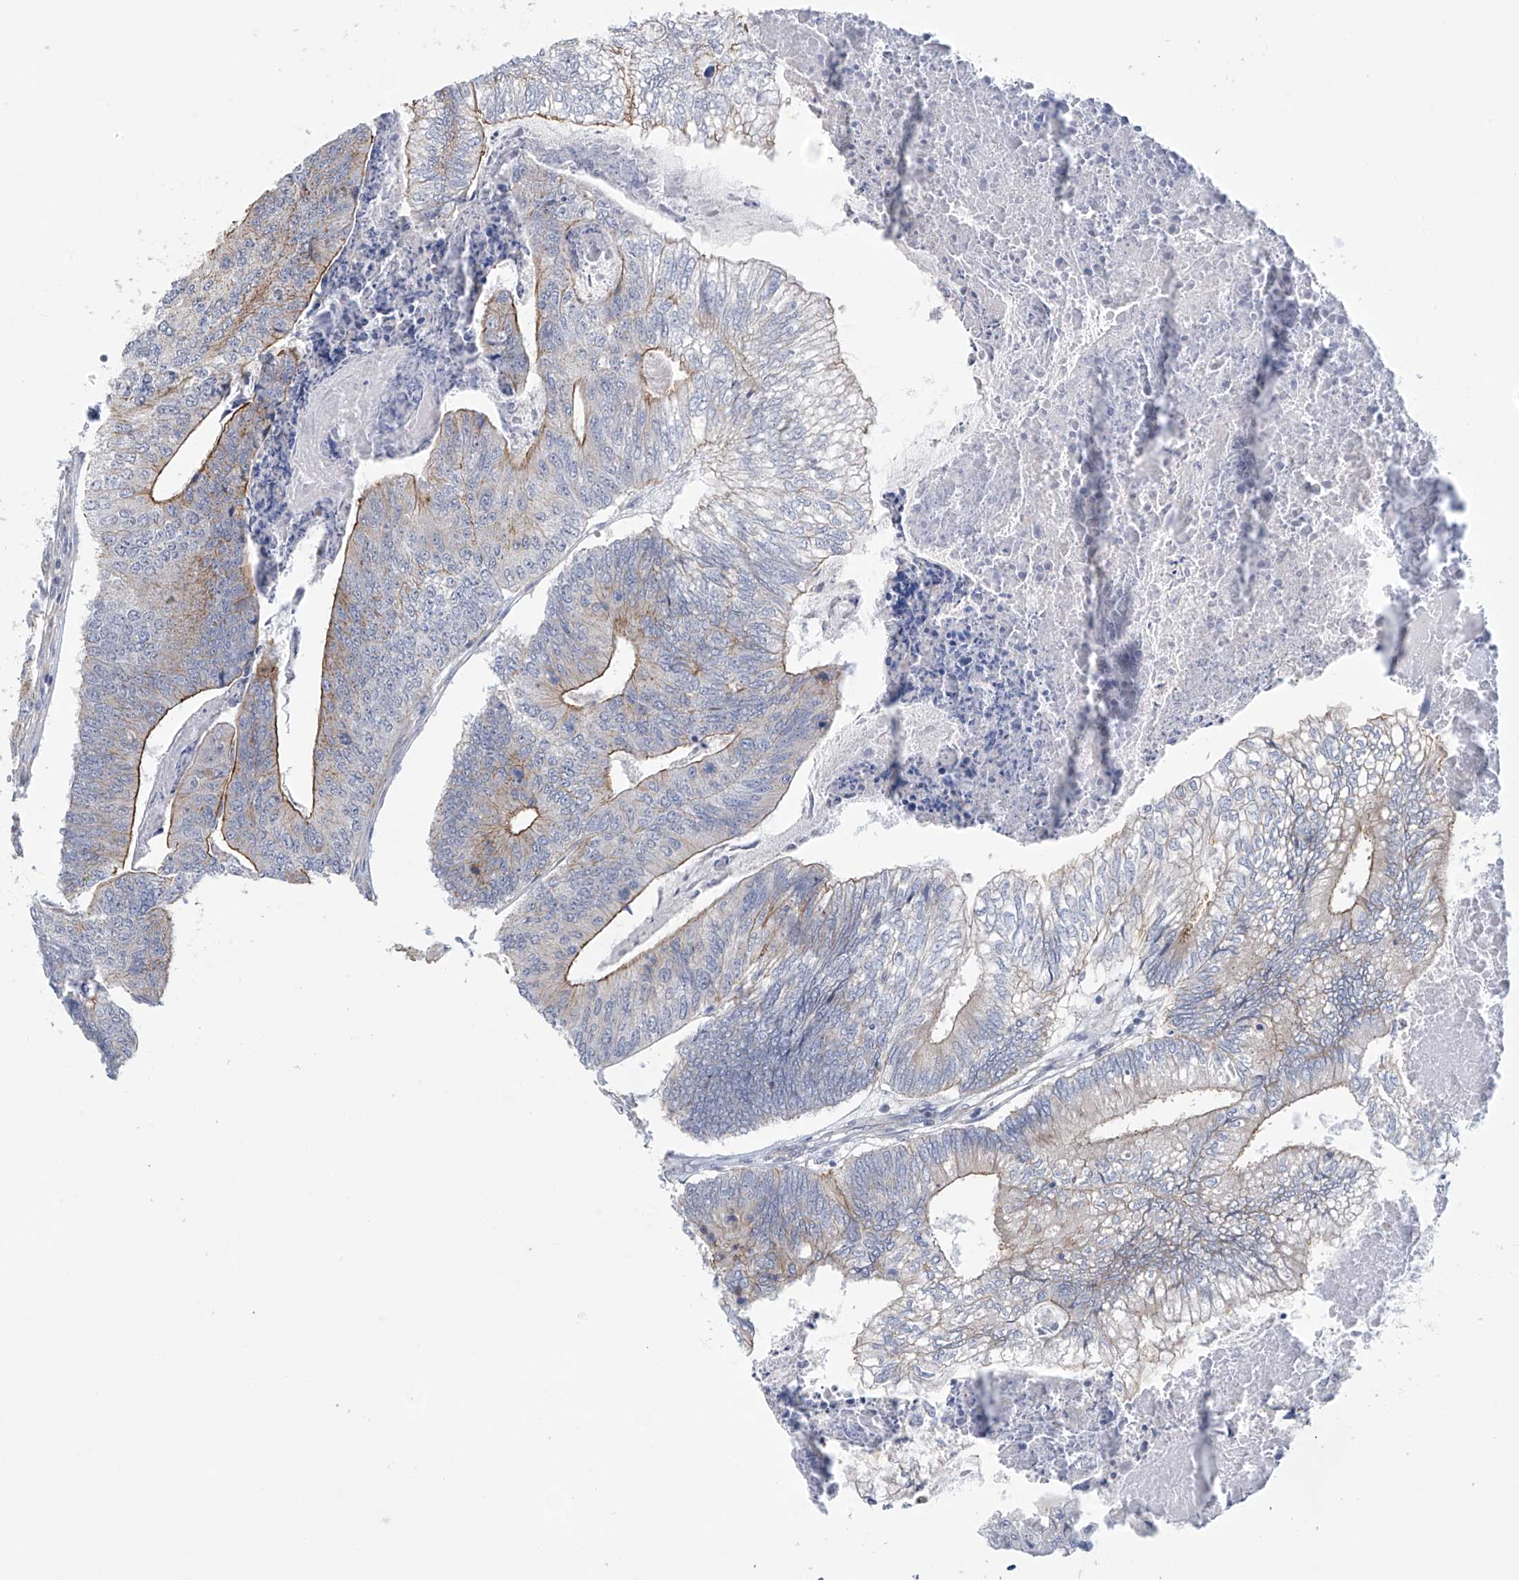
{"staining": {"intensity": "weak", "quantity": "25%-75%", "location": "cytoplasmic/membranous"}, "tissue": "colorectal cancer", "cell_type": "Tumor cells", "image_type": "cancer", "snomed": [{"axis": "morphology", "description": "Adenocarcinoma, NOS"}, {"axis": "topography", "description": "Colon"}], "caption": "The image exhibits staining of colorectal adenocarcinoma, revealing weak cytoplasmic/membranous protein staining (brown color) within tumor cells.", "gene": "ABHD13", "patient": {"sex": "female", "age": 67}}